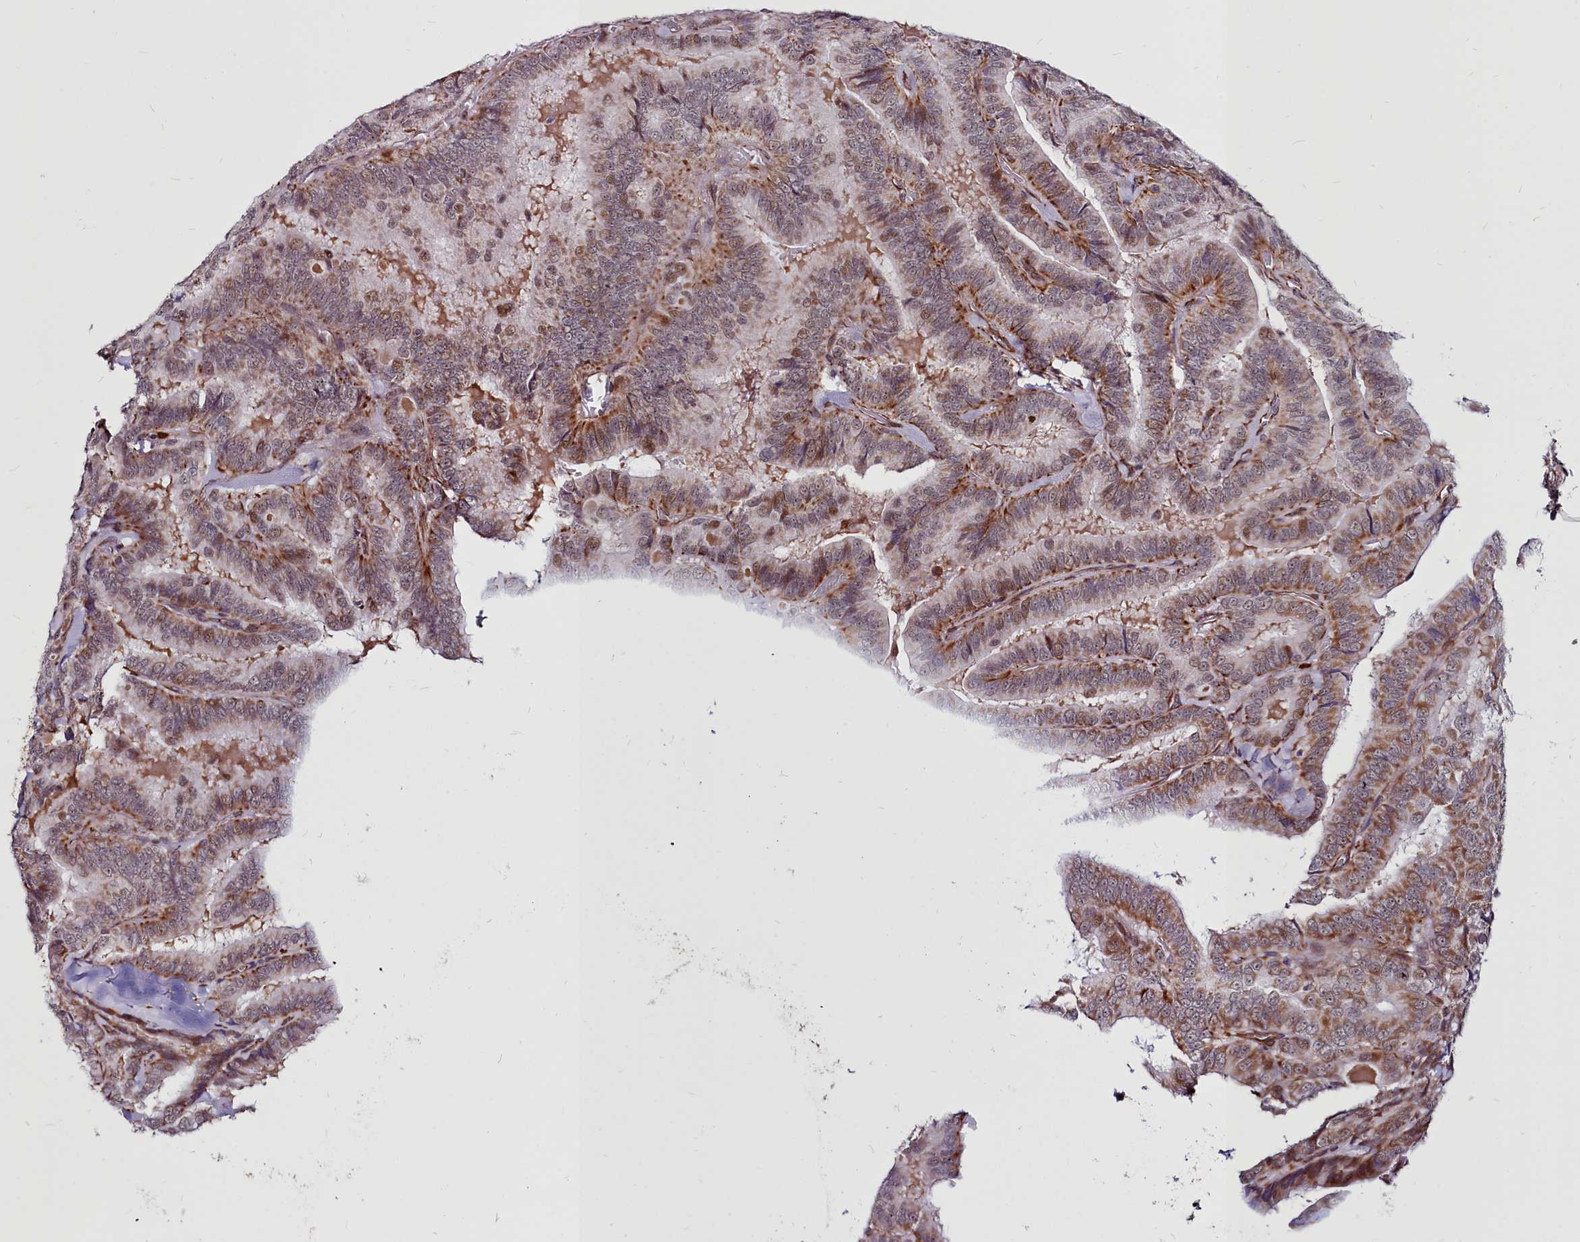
{"staining": {"intensity": "moderate", "quantity": "25%-75%", "location": "cytoplasmic/membranous,nuclear"}, "tissue": "thyroid cancer", "cell_type": "Tumor cells", "image_type": "cancer", "snomed": [{"axis": "morphology", "description": "Papillary adenocarcinoma, NOS"}, {"axis": "topography", "description": "Thyroid gland"}], "caption": "Protein staining of thyroid papillary adenocarcinoma tissue displays moderate cytoplasmic/membranous and nuclear staining in approximately 25%-75% of tumor cells. (IHC, brightfield microscopy, high magnification).", "gene": "CLK3", "patient": {"sex": "male", "age": 61}}